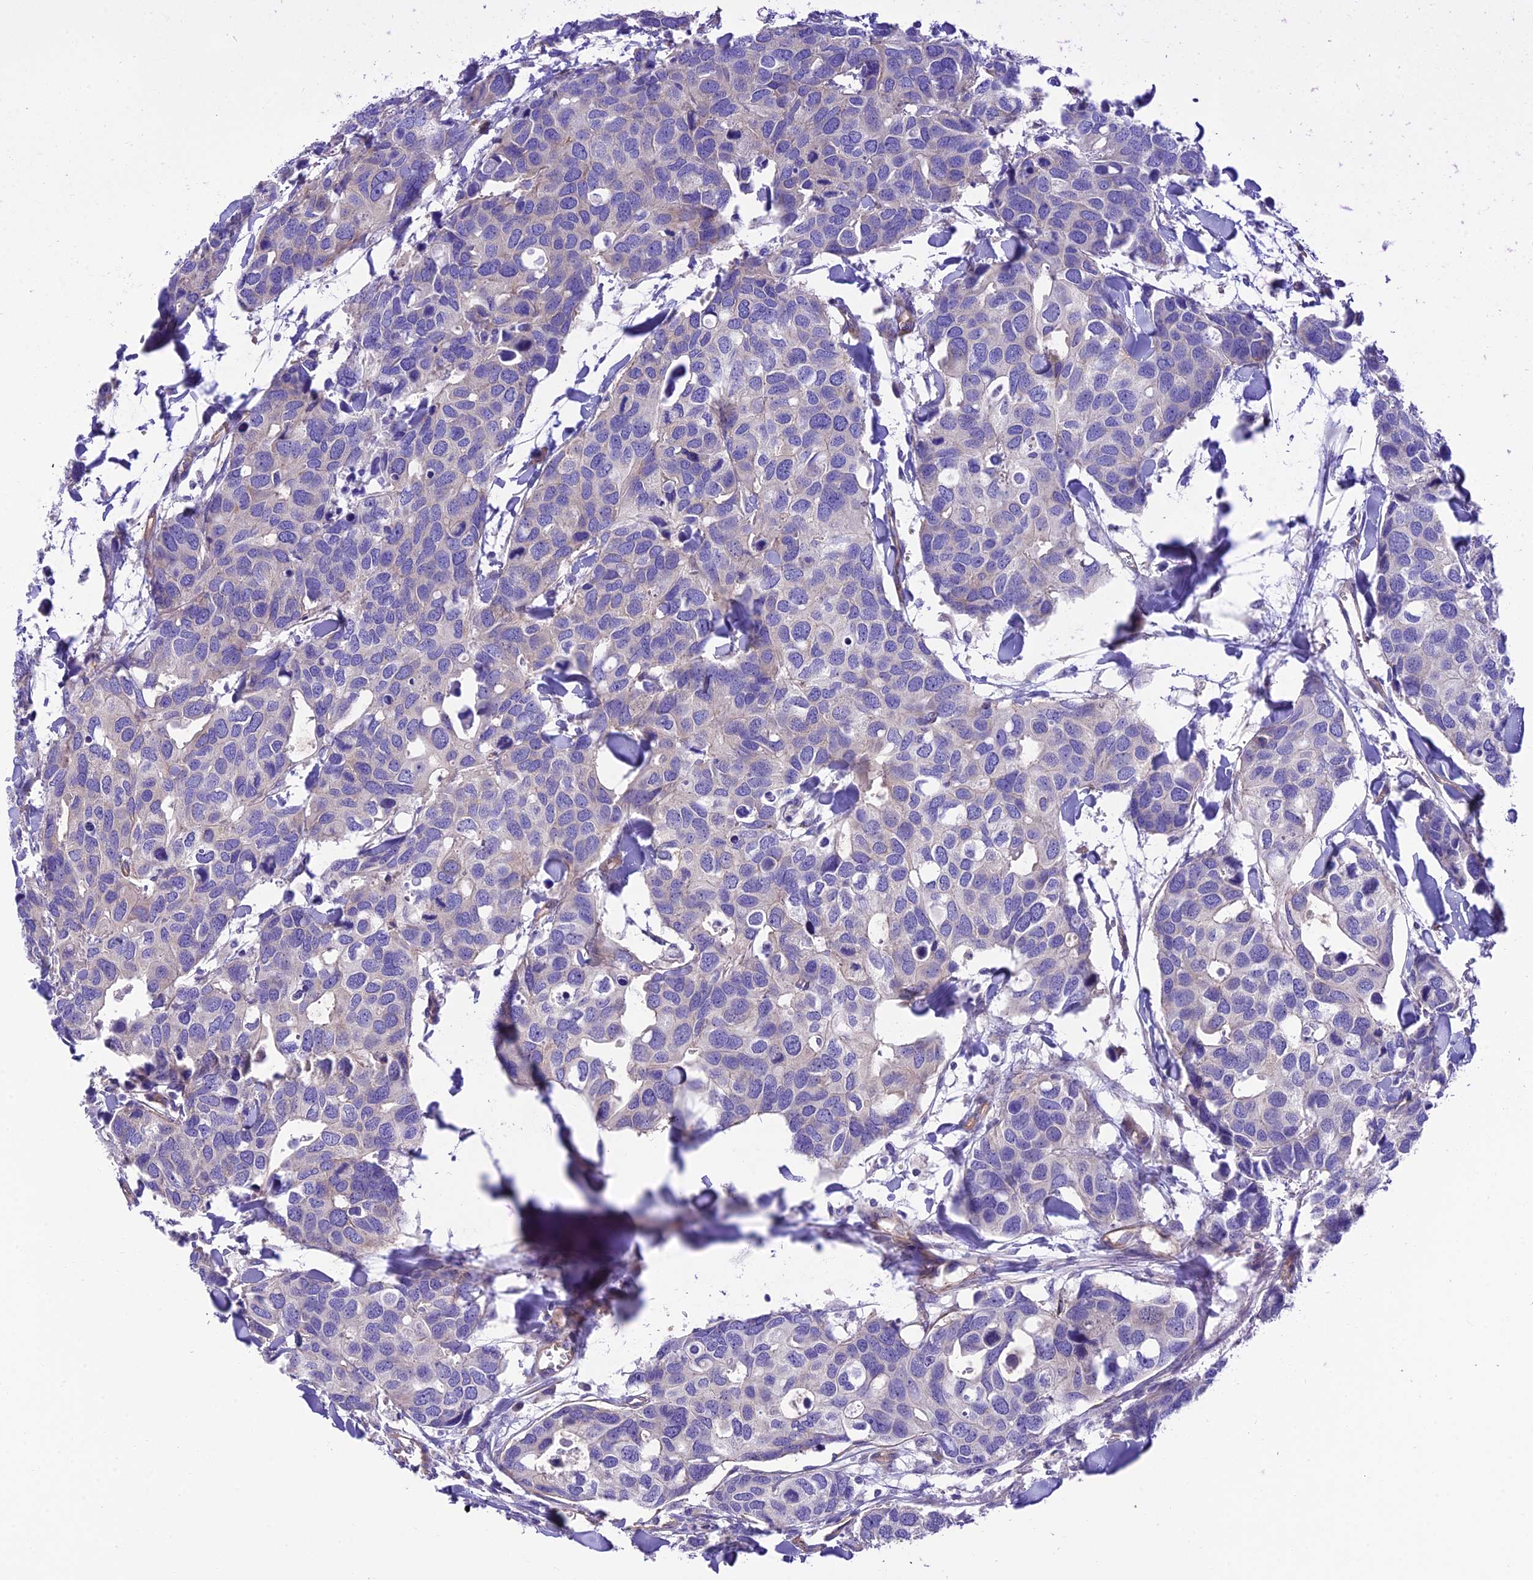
{"staining": {"intensity": "negative", "quantity": "none", "location": "none"}, "tissue": "breast cancer", "cell_type": "Tumor cells", "image_type": "cancer", "snomed": [{"axis": "morphology", "description": "Duct carcinoma"}, {"axis": "topography", "description": "Breast"}], "caption": "This is an IHC photomicrograph of human breast cancer. There is no expression in tumor cells.", "gene": "PPFIA3", "patient": {"sex": "female", "age": 83}}